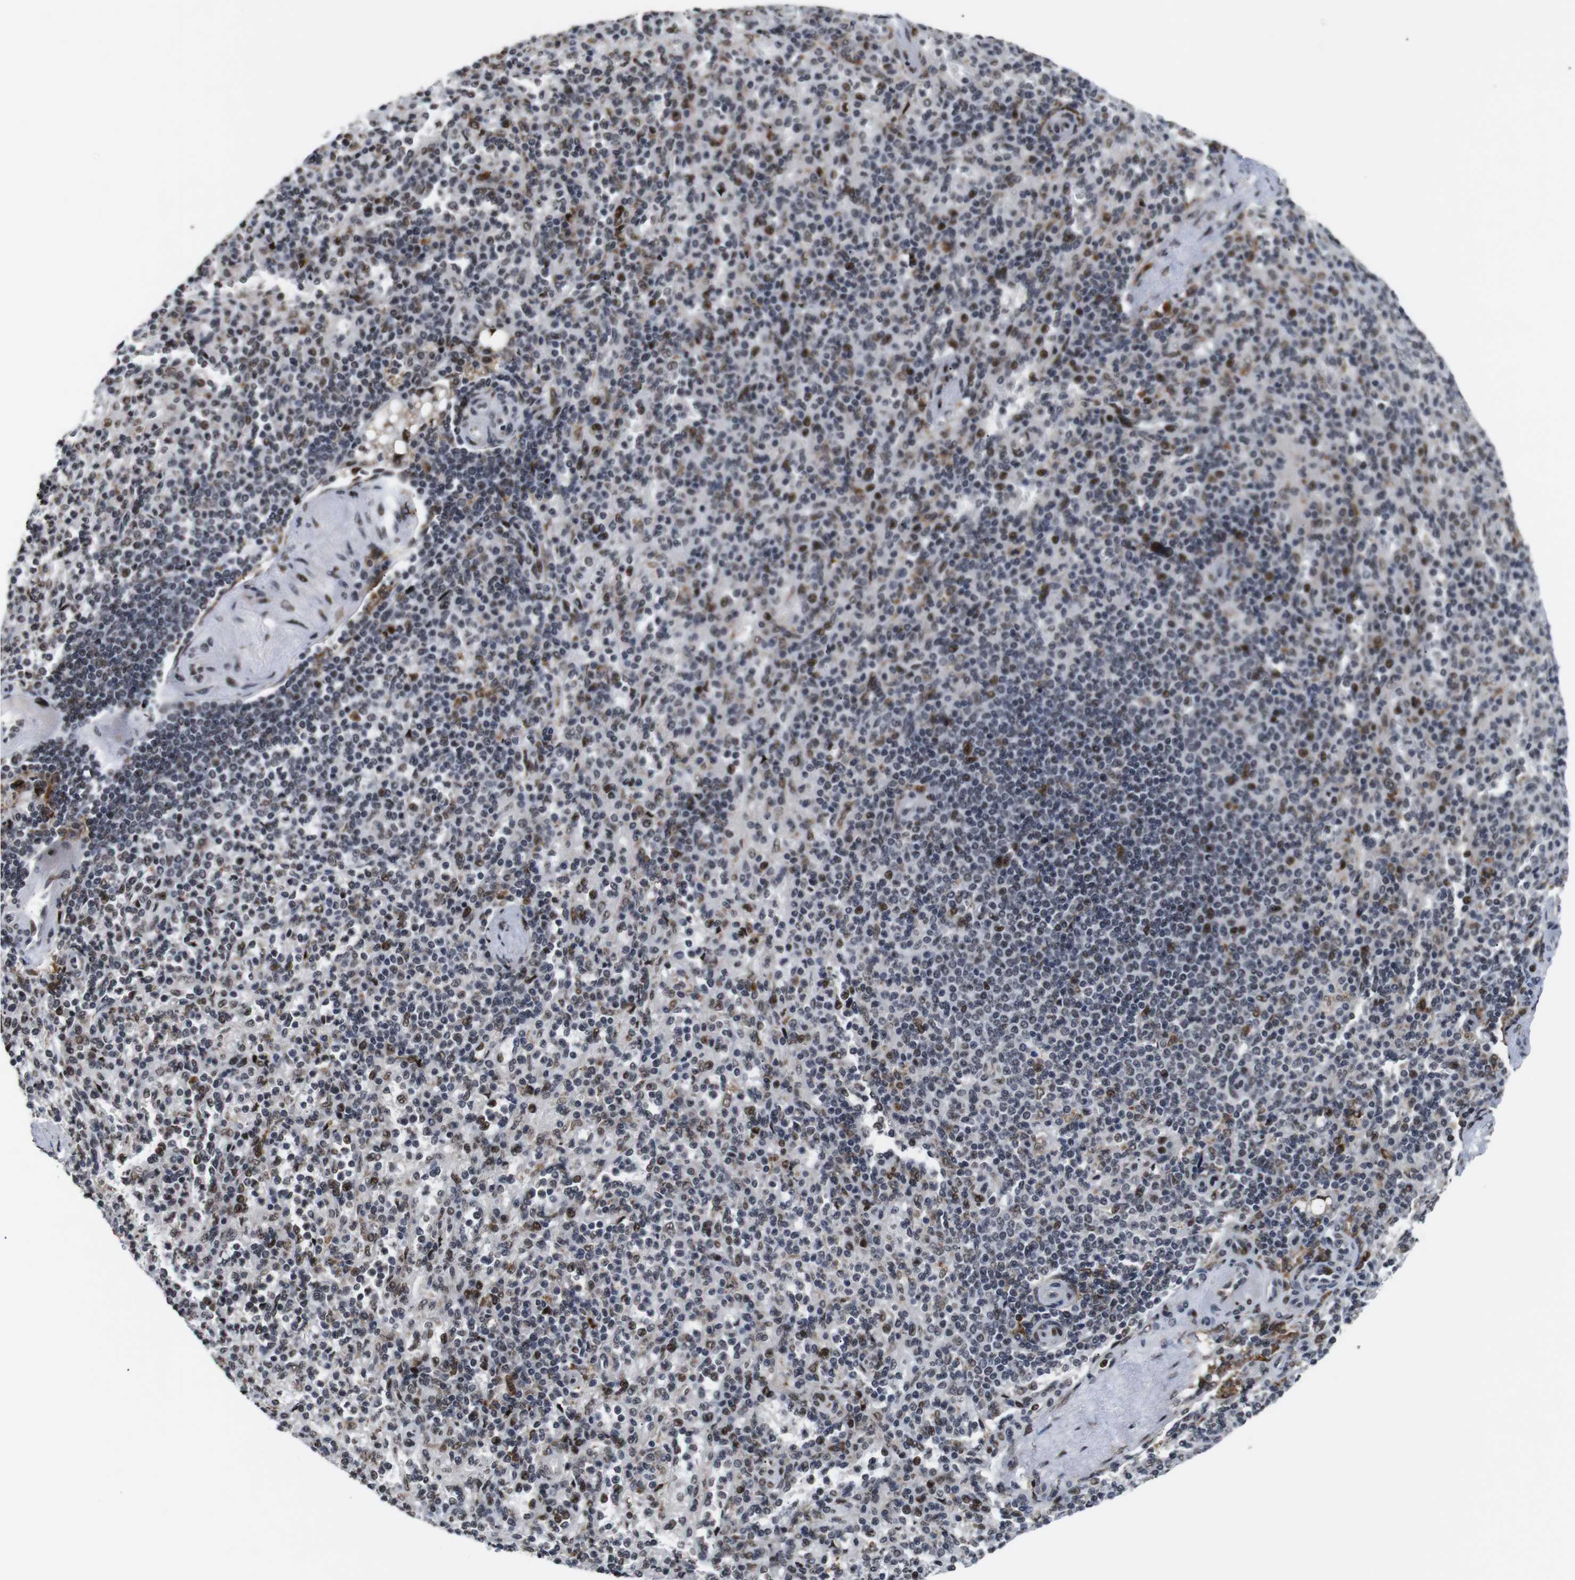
{"staining": {"intensity": "moderate", "quantity": "25%-75%", "location": "nuclear"}, "tissue": "spleen", "cell_type": "Cells in red pulp", "image_type": "normal", "snomed": [{"axis": "morphology", "description": "Normal tissue, NOS"}, {"axis": "topography", "description": "Spleen"}], "caption": "Protein expression analysis of unremarkable spleen demonstrates moderate nuclear staining in approximately 25%-75% of cells in red pulp. The staining was performed using DAB (3,3'-diaminobenzidine), with brown indicating positive protein expression. Nuclei are stained blue with hematoxylin.", "gene": "EIF4G1", "patient": {"sex": "female", "age": 74}}